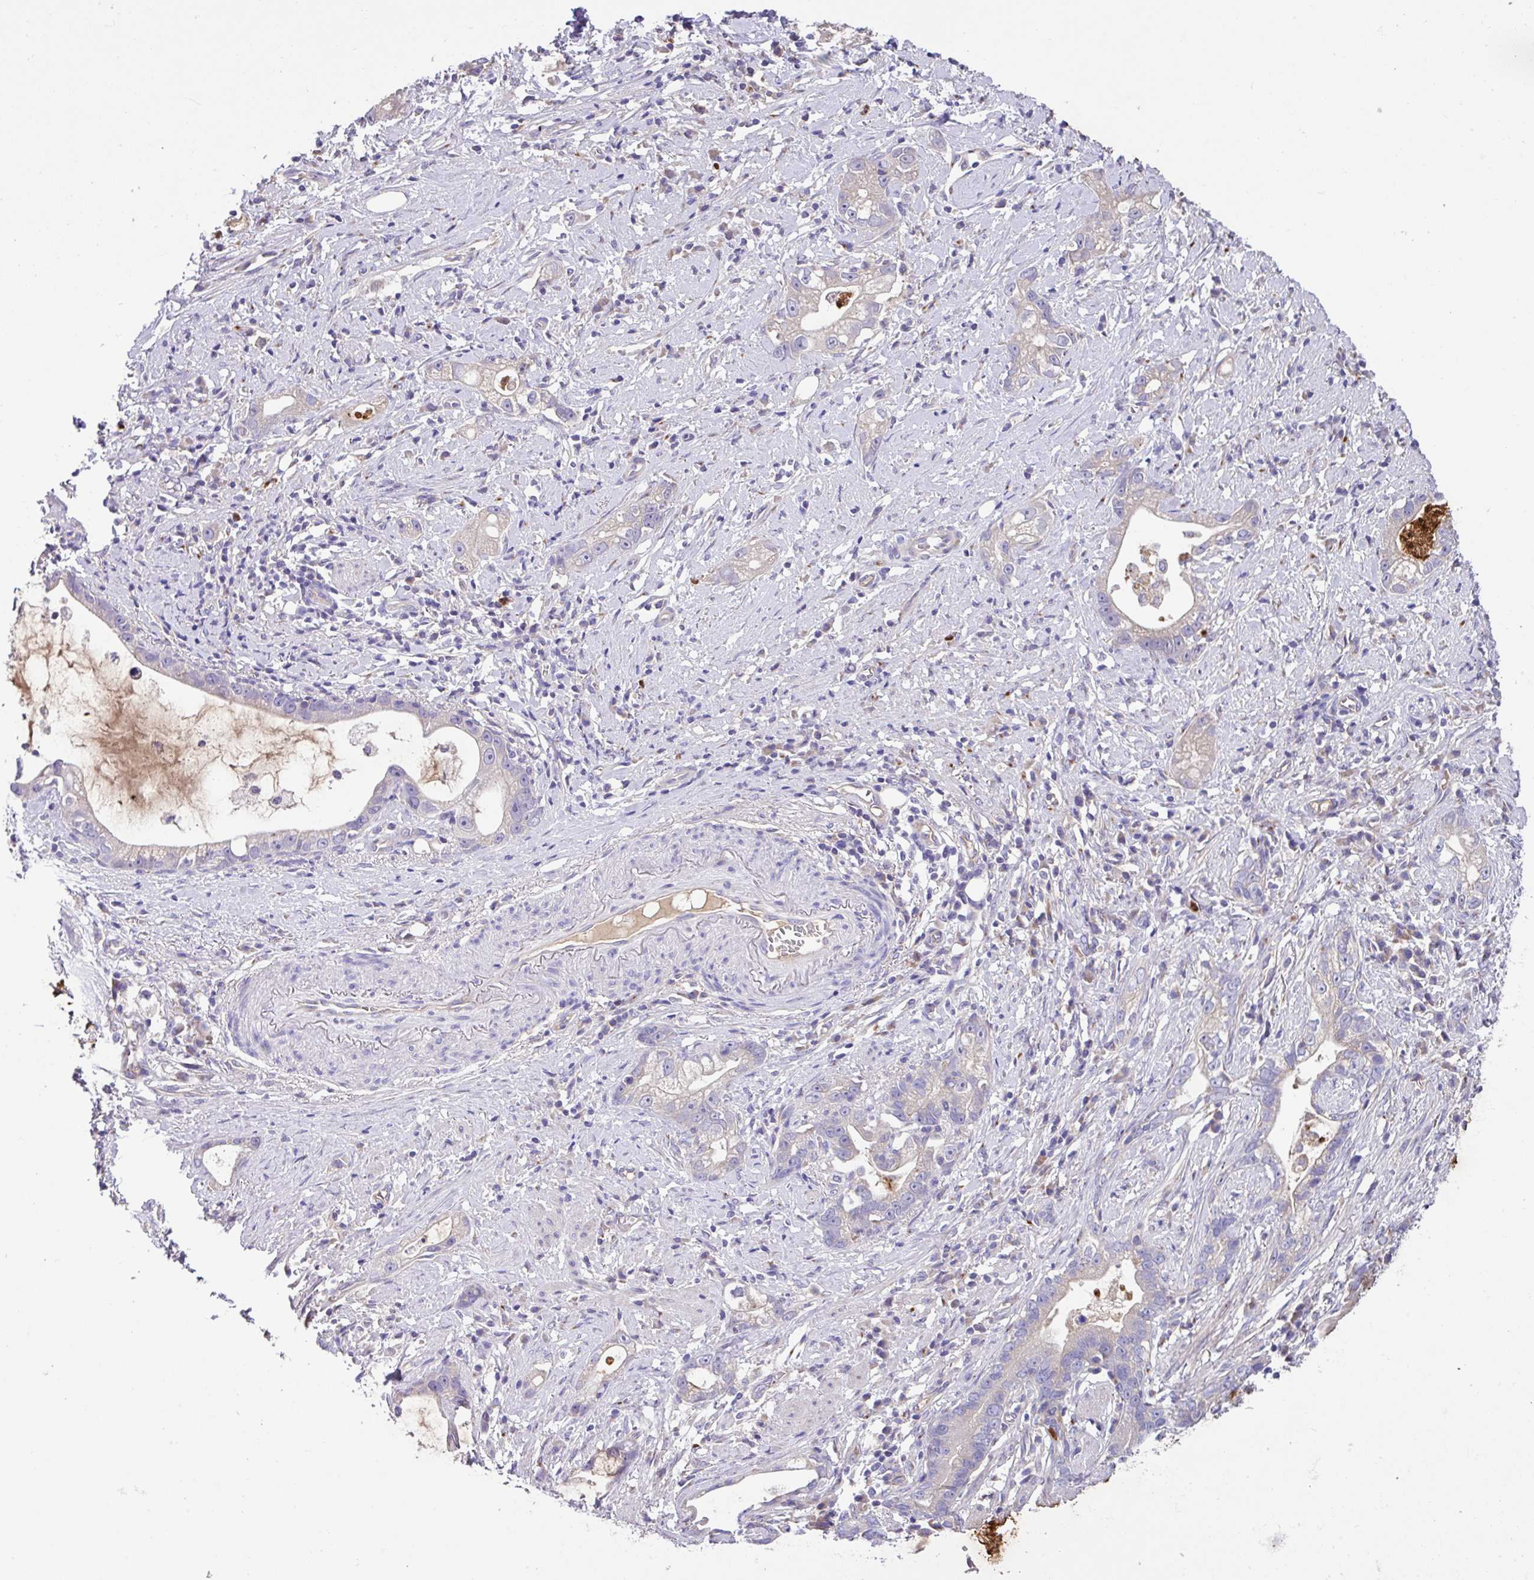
{"staining": {"intensity": "negative", "quantity": "none", "location": "none"}, "tissue": "stomach cancer", "cell_type": "Tumor cells", "image_type": "cancer", "snomed": [{"axis": "morphology", "description": "Adenocarcinoma, NOS"}, {"axis": "topography", "description": "Stomach"}], "caption": "Immunohistochemical staining of adenocarcinoma (stomach) reveals no significant expression in tumor cells.", "gene": "CRISP3", "patient": {"sex": "male", "age": 55}}